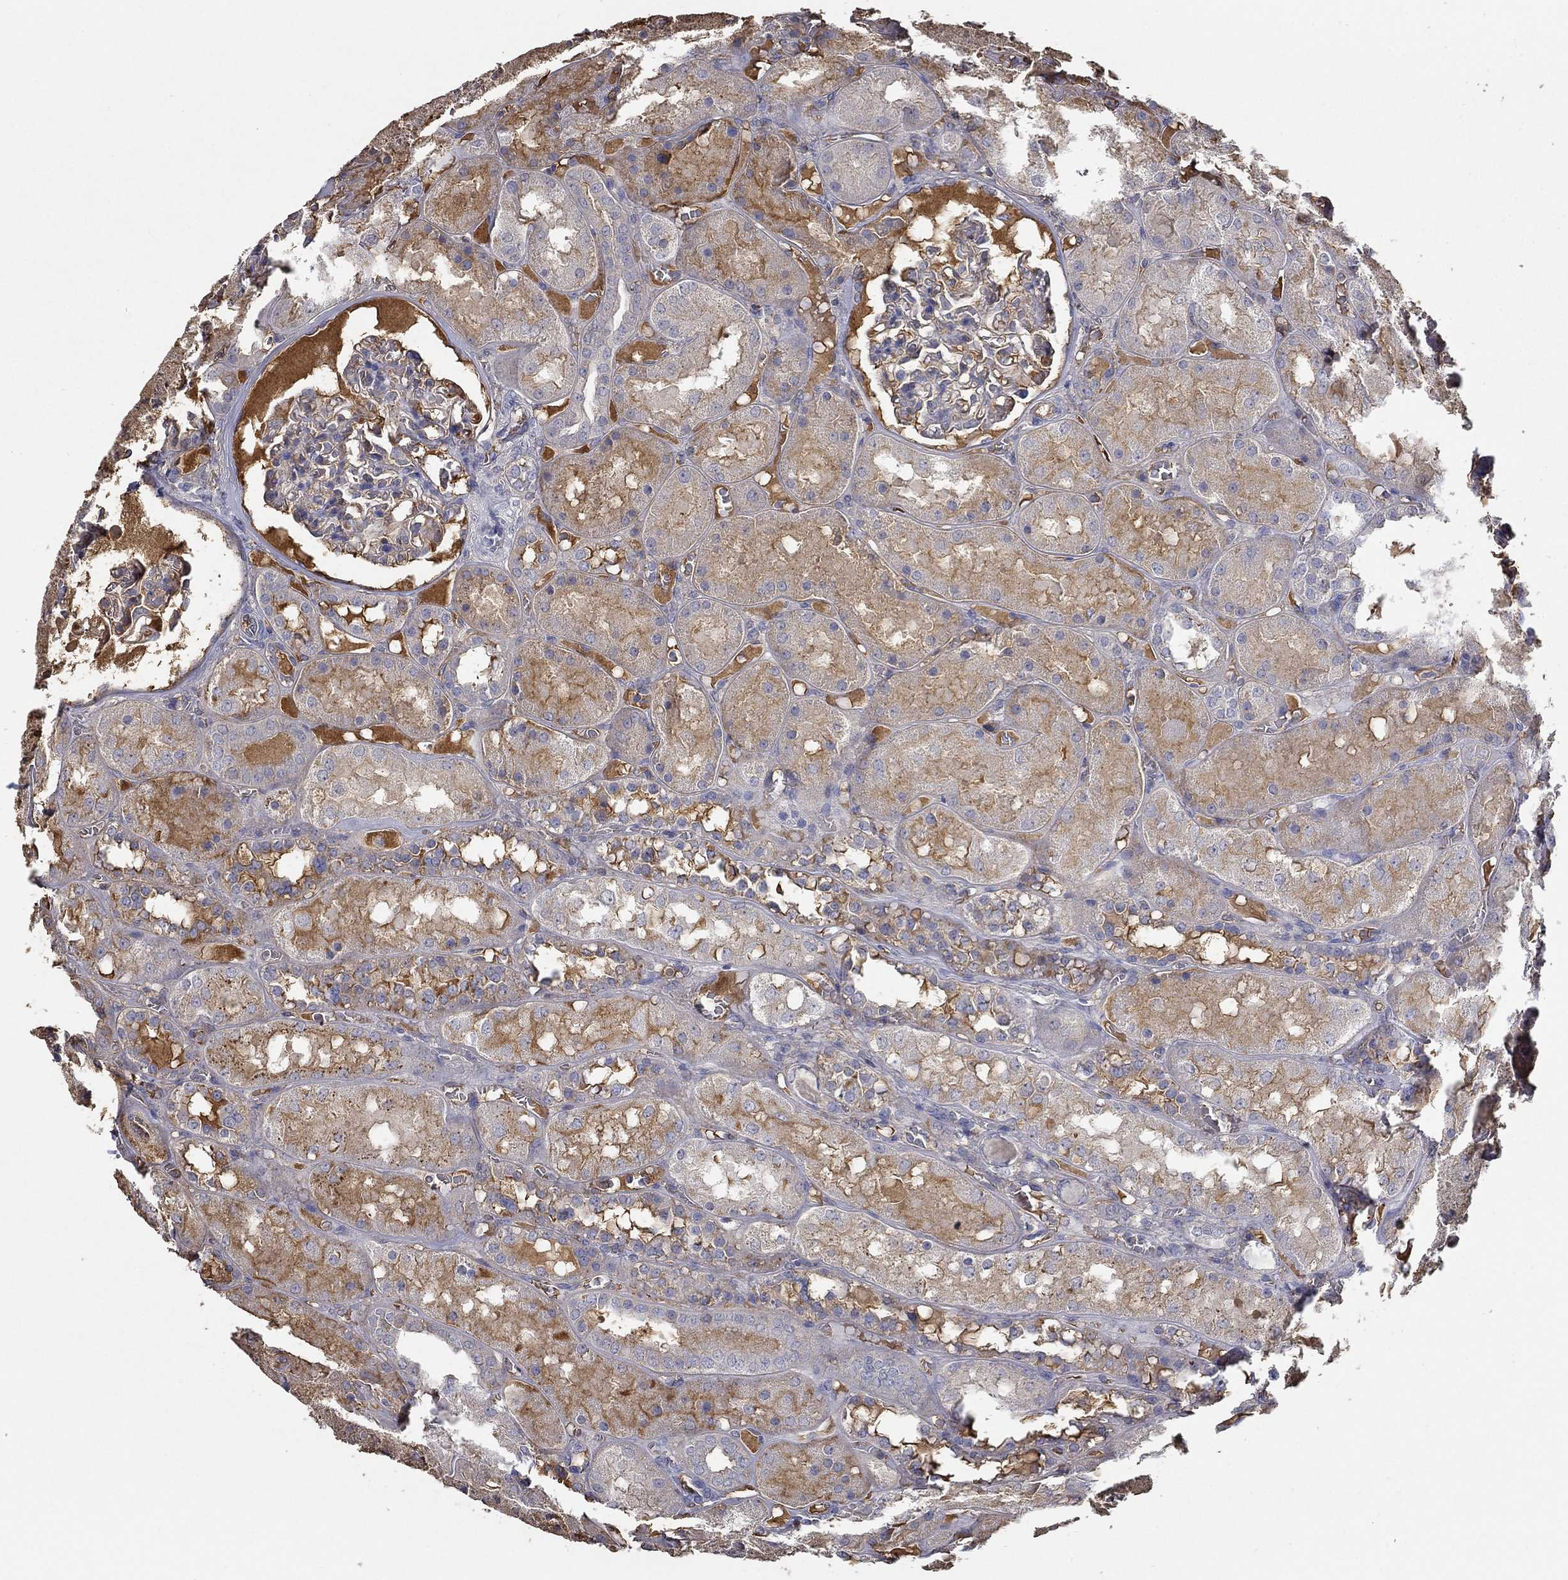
{"staining": {"intensity": "negative", "quantity": "none", "location": "none"}, "tissue": "kidney", "cell_type": "Cells in glomeruli", "image_type": "normal", "snomed": [{"axis": "morphology", "description": "Normal tissue, NOS"}, {"axis": "topography", "description": "Kidney"}], "caption": "IHC image of benign kidney: kidney stained with DAB (3,3'-diaminobenzidine) exhibits no significant protein expression in cells in glomeruli.", "gene": "IL10", "patient": {"sex": "male", "age": 73}}